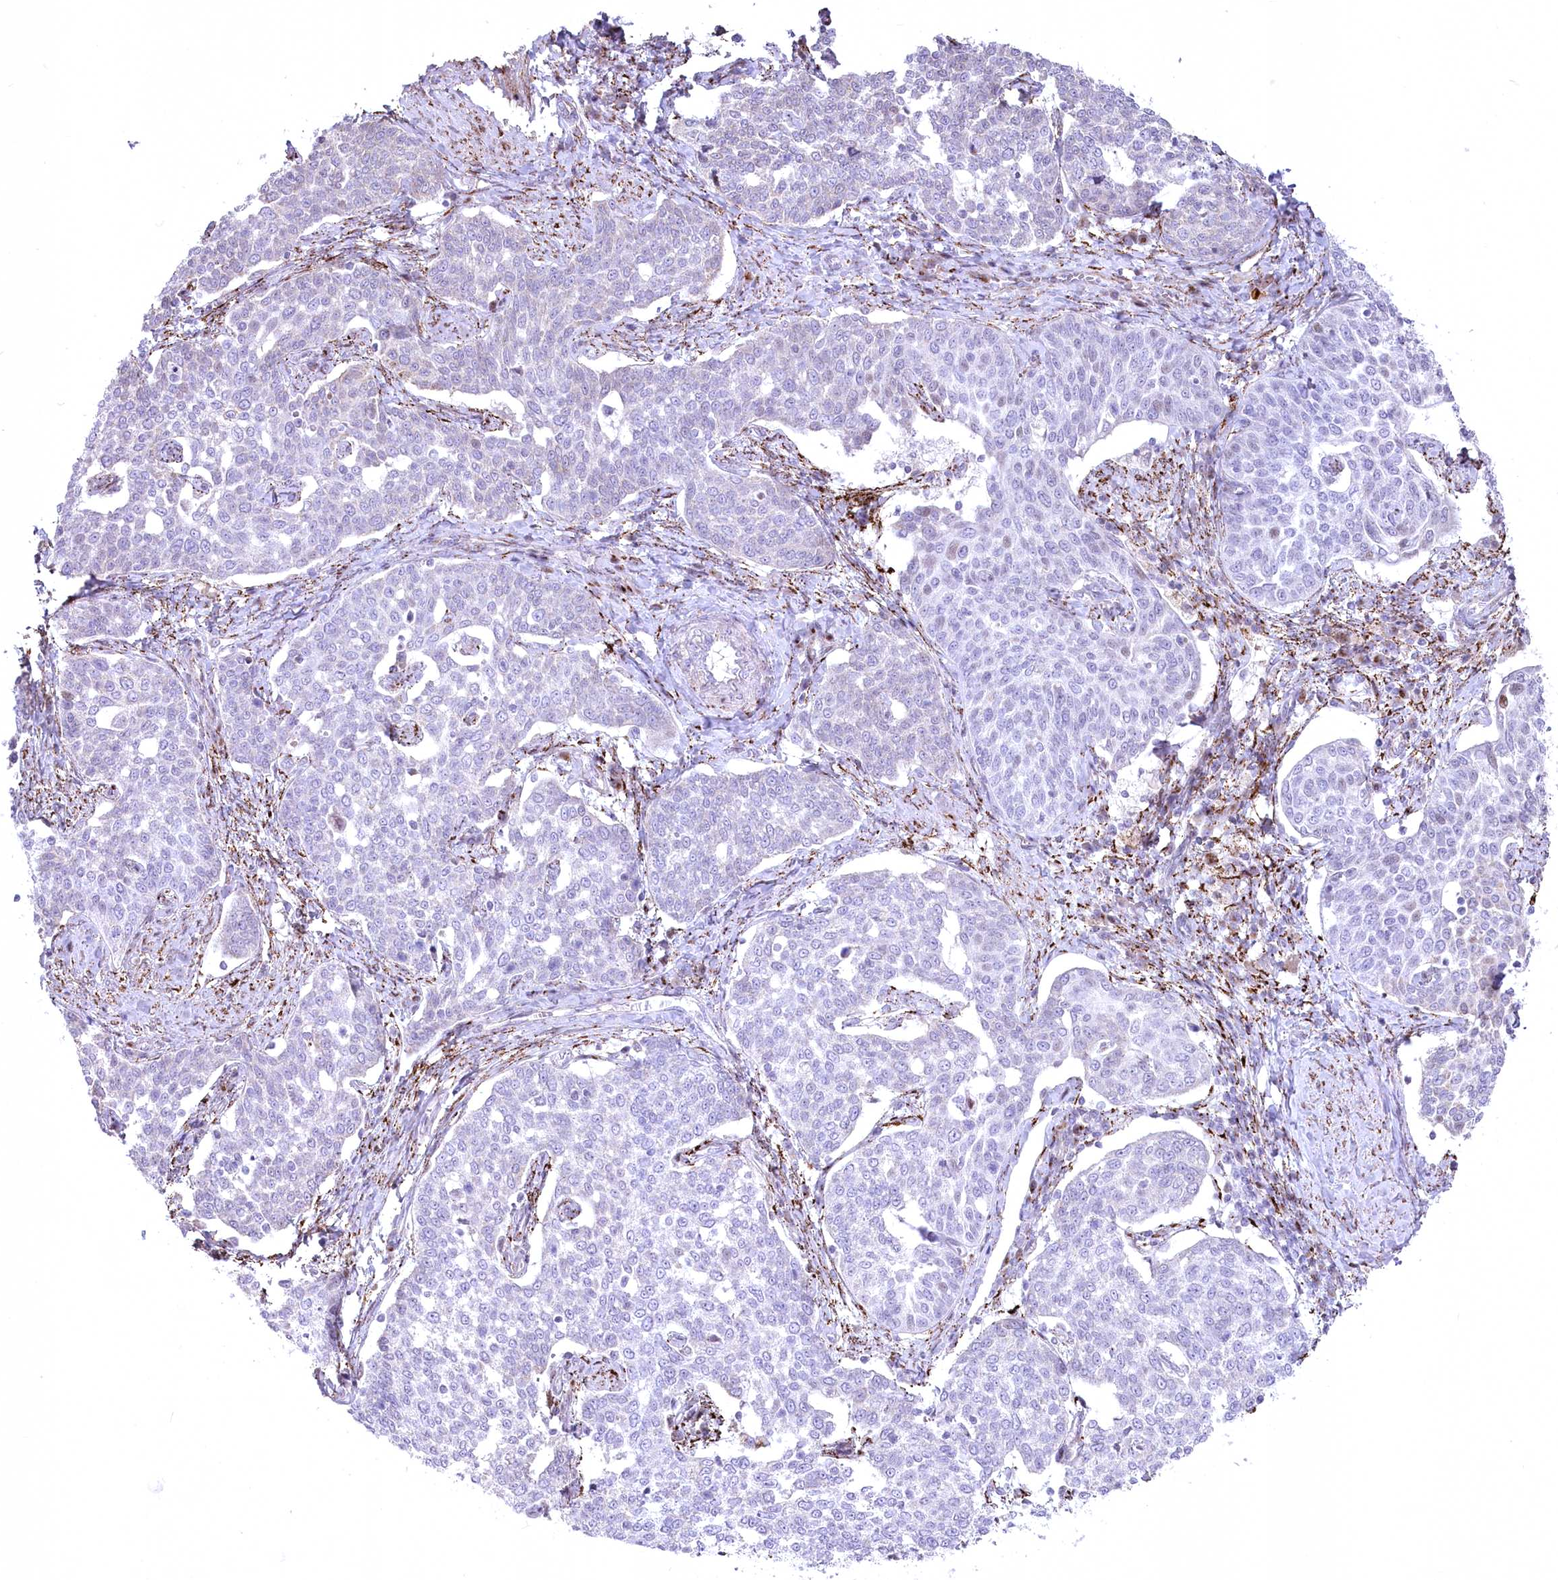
{"staining": {"intensity": "negative", "quantity": "none", "location": "none"}, "tissue": "cervical cancer", "cell_type": "Tumor cells", "image_type": "cancer", "snomed": [{"axis": "morphology", "description": "Squamous cell carcinoma, NOS"}, {"axis": "topography", "description": "Cervix"}], "caption": "A high-resolution image shows immunohistochemistry (IHC) staining of squamous cell carcinoma (cervical), which shows no significant staining in tumor cells.", "gene": "CEP164", "patient": {"sex": "female", "age": 34}}